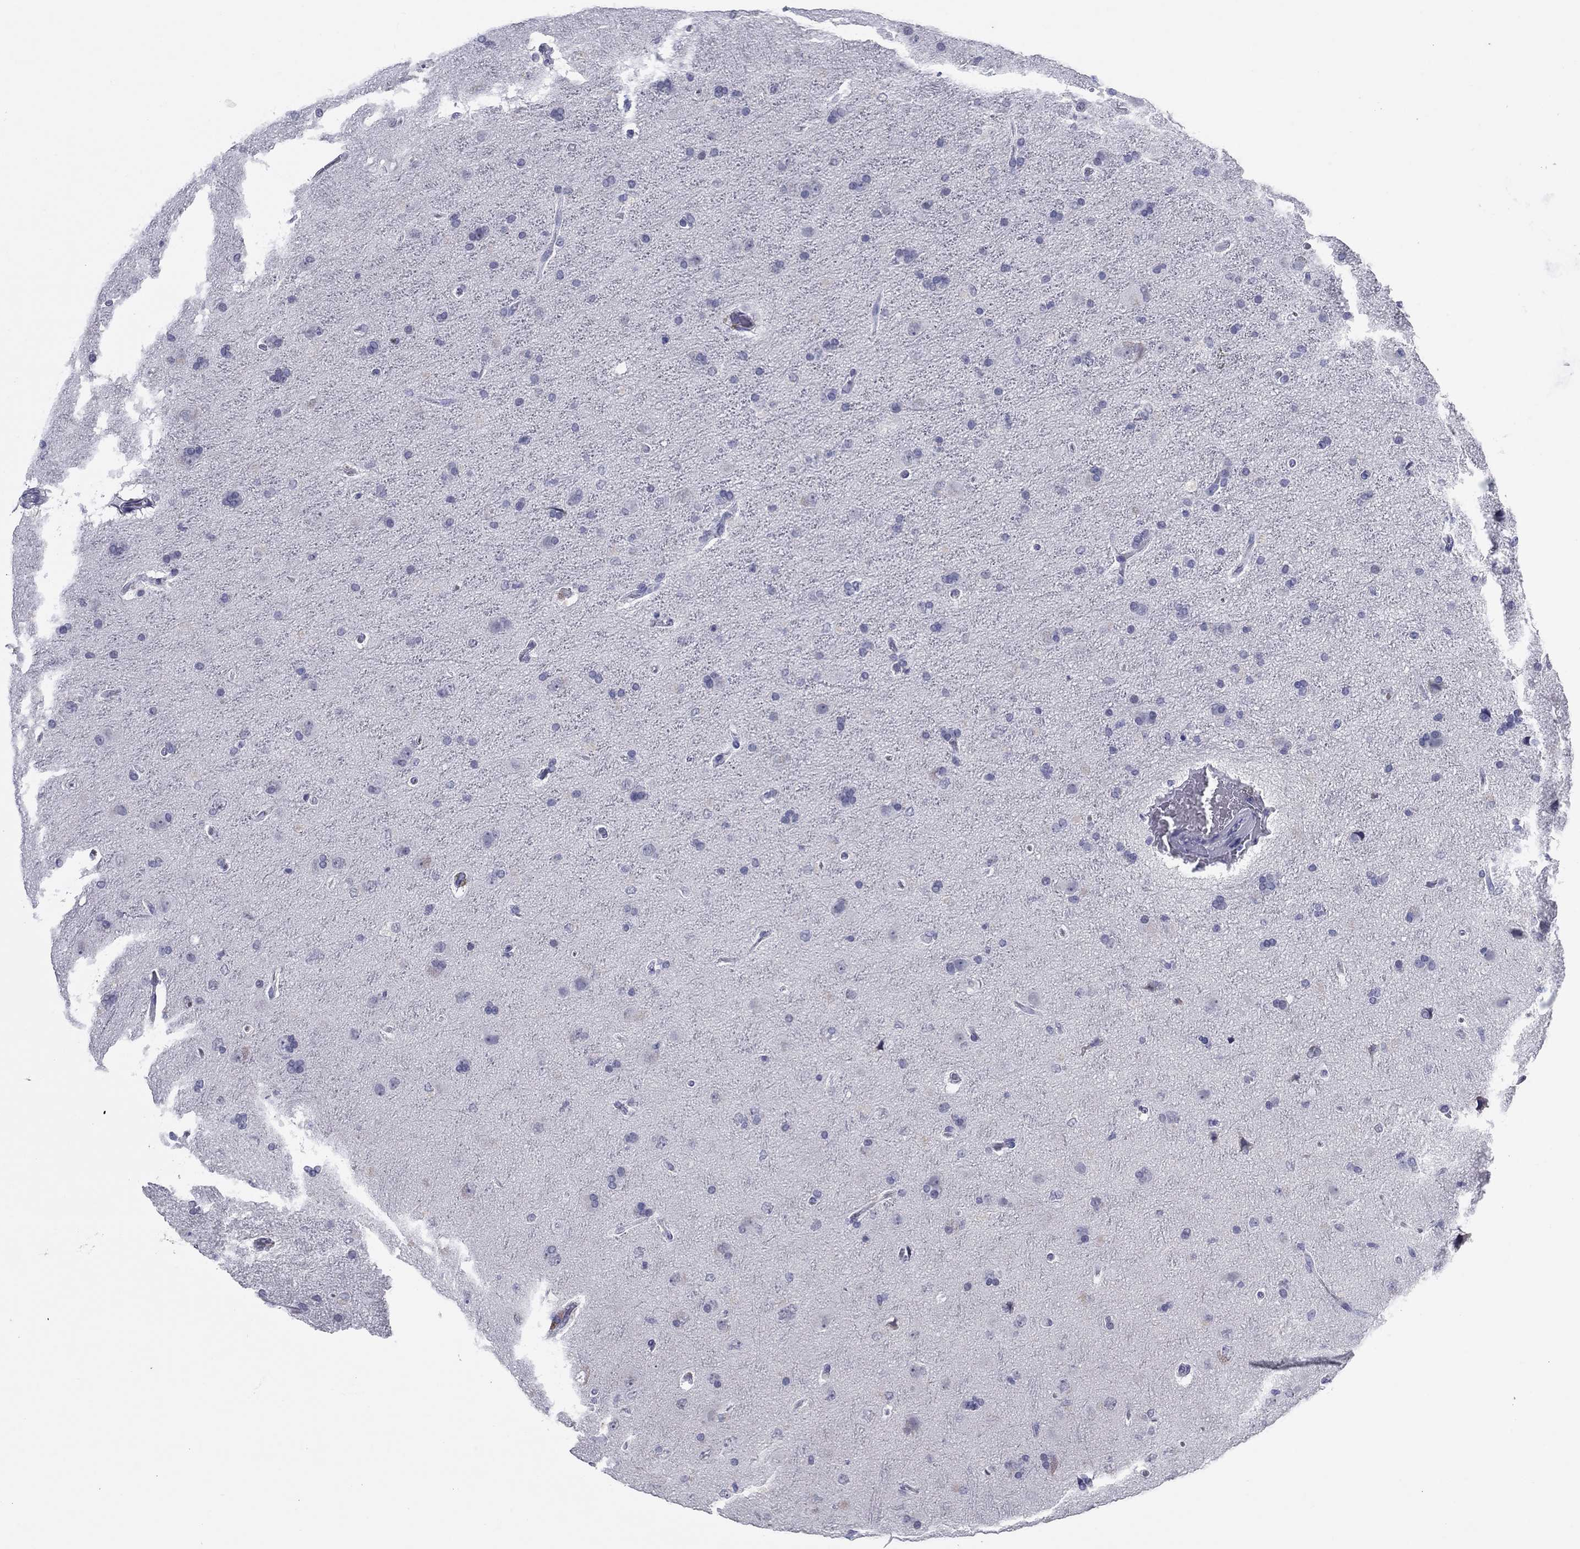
{"staining": {"intensity": "negative", "quantity": "none", "location": "none"}, "tissue": "glioma", "cell_type": "Tumor cells", "image_type": "cancer", "snomed": [{"axis": "morphology", "description": "Glioma, malignant, NOS"}, {"axis": "topography", "description": "Cerebral cortex"}], "caption": "IHC micrograph of human glioma stained for a protein (brown), which reveals no staining in tumor cells. (Brightfield microscopy of DAB immunohistochemistry at high magnification).", "gene": "KRT75", "patient": {"sex": "male", "age": 58}}